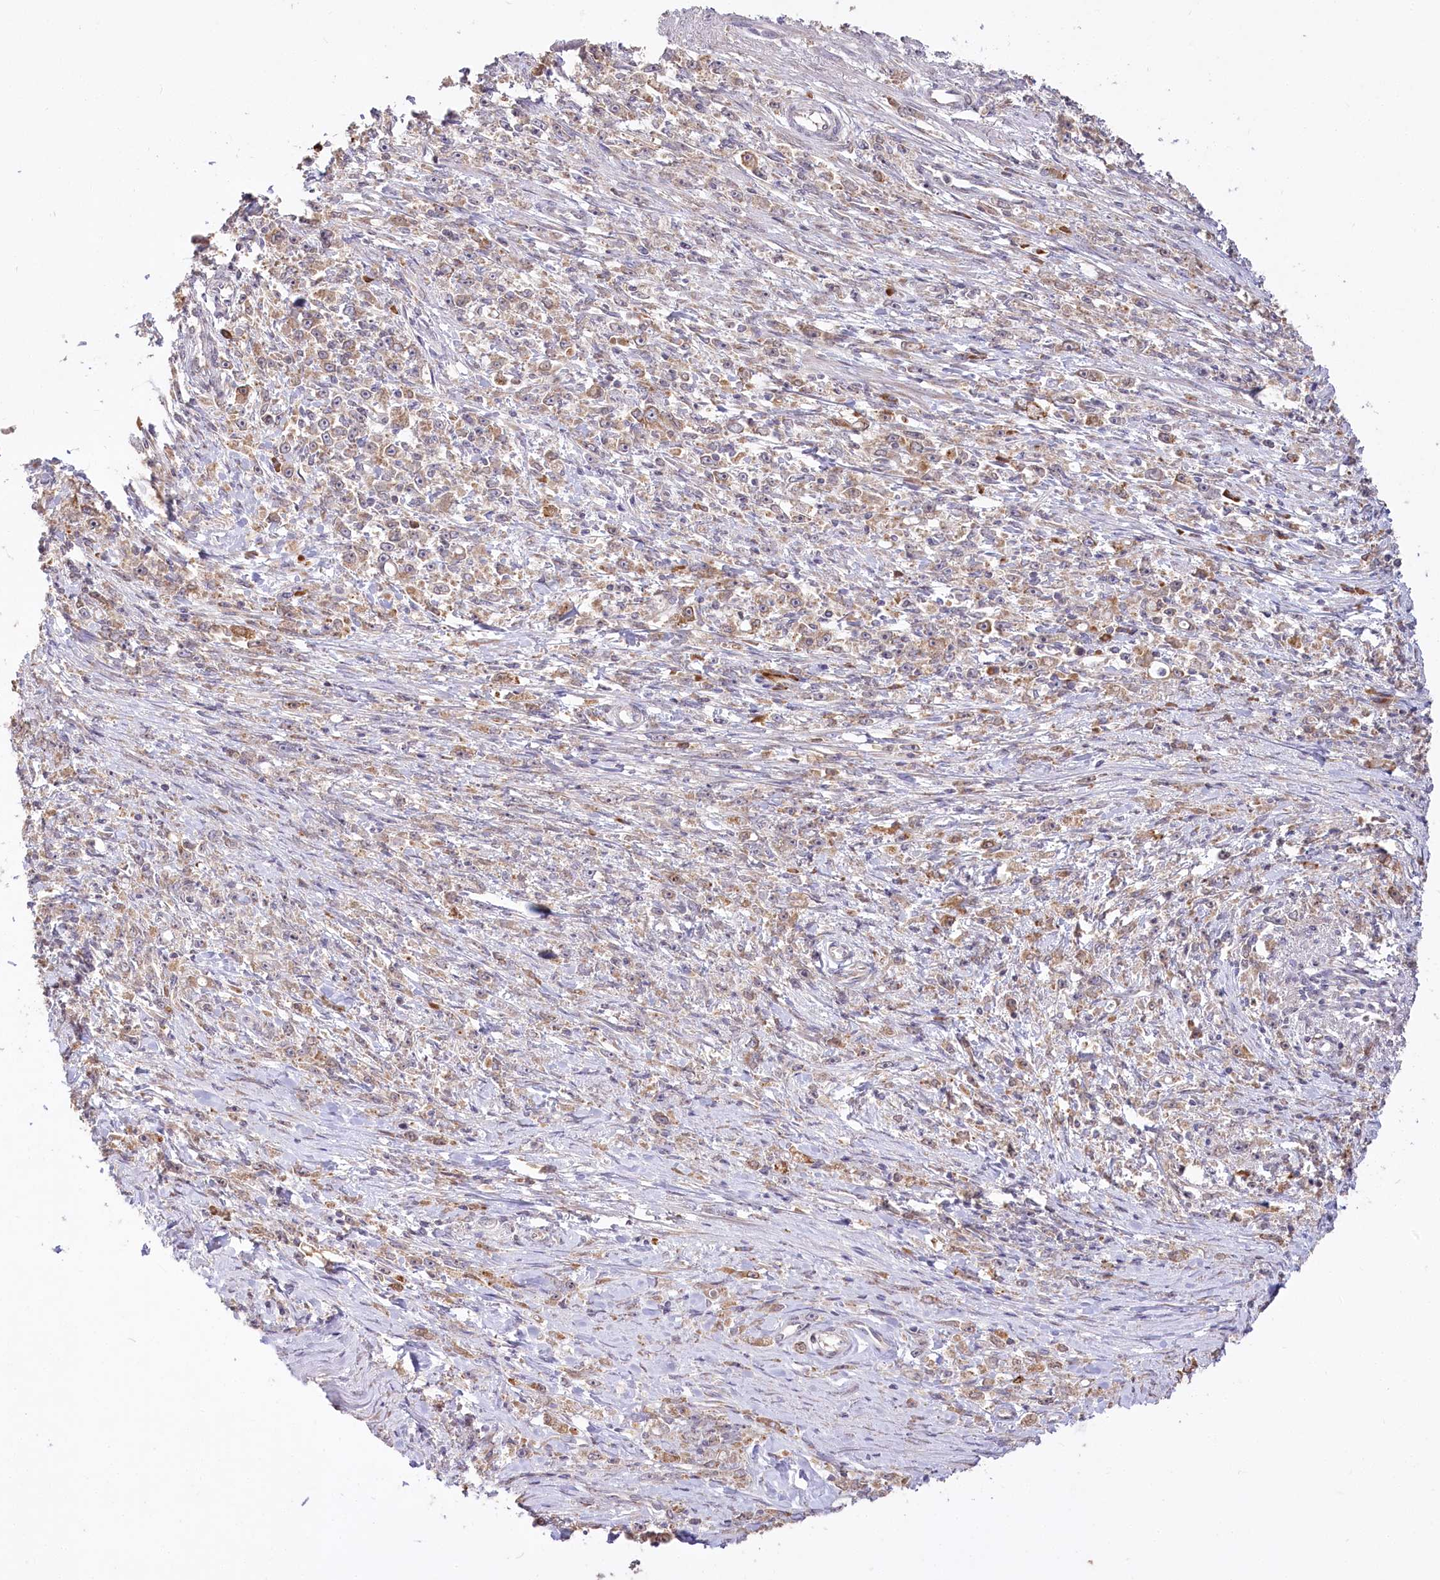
{"staining": {"intensity": "moderate", "quantity": ">75%", "location": "cytoplasmic/membranous"}, "tissue": "stomach cancer", "cell_type": "Tumor cells", "image_type": "cancer", "snomed": [{"axis": "morphology", "description": "Adenocarcinoma, NOS"}, {"axis": "topography", "description": "Stomach"}], "caption": "Immunohistochemistry (IHC) photomicrograph of human adenocarcinoma (stomach) stained for a protein (brown), which shows medium levels of moderate cytoplasmic/membranous staining in approximately >75% of tumor cells.", "gene": "STT3B", "patient": {"sex": "female", "age": 59}}